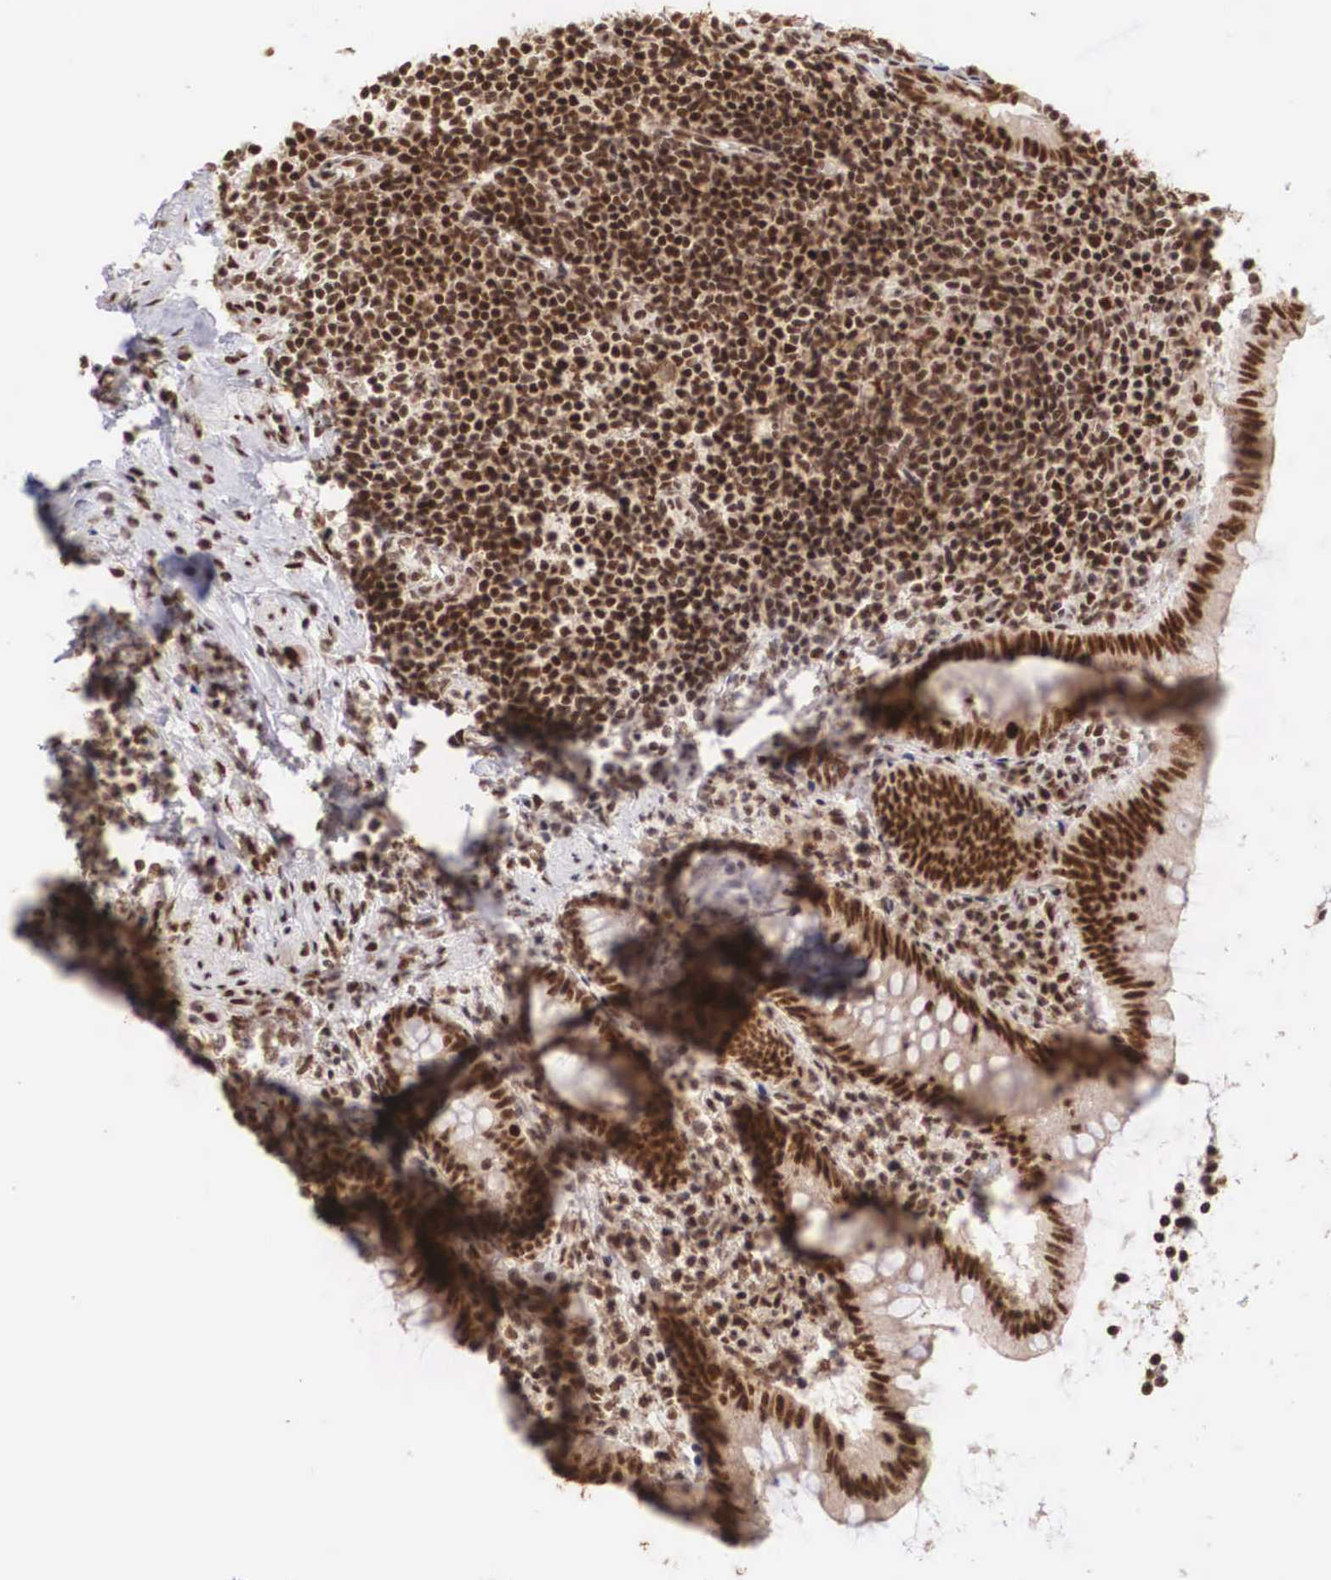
{"staining": {"intensity": "strong", "quantity": ">75%", "location": "nuclear"}, "tissue": "appendix", "cell_type": "Glandular cells", "image_type": "normal", "snomed": [{"axis": "morphology", "description": "Normal tissue, NOS"}, {"axis": "topography", "description": "Appendix"}], "caption": "This histopathology image shows immunohistochemistry staining of normal appendix, with high strong nuclear staining in about >75% of glandular cells.", "gene": "HTATSF1", "patient": {"sex": "female", "age": 34}}